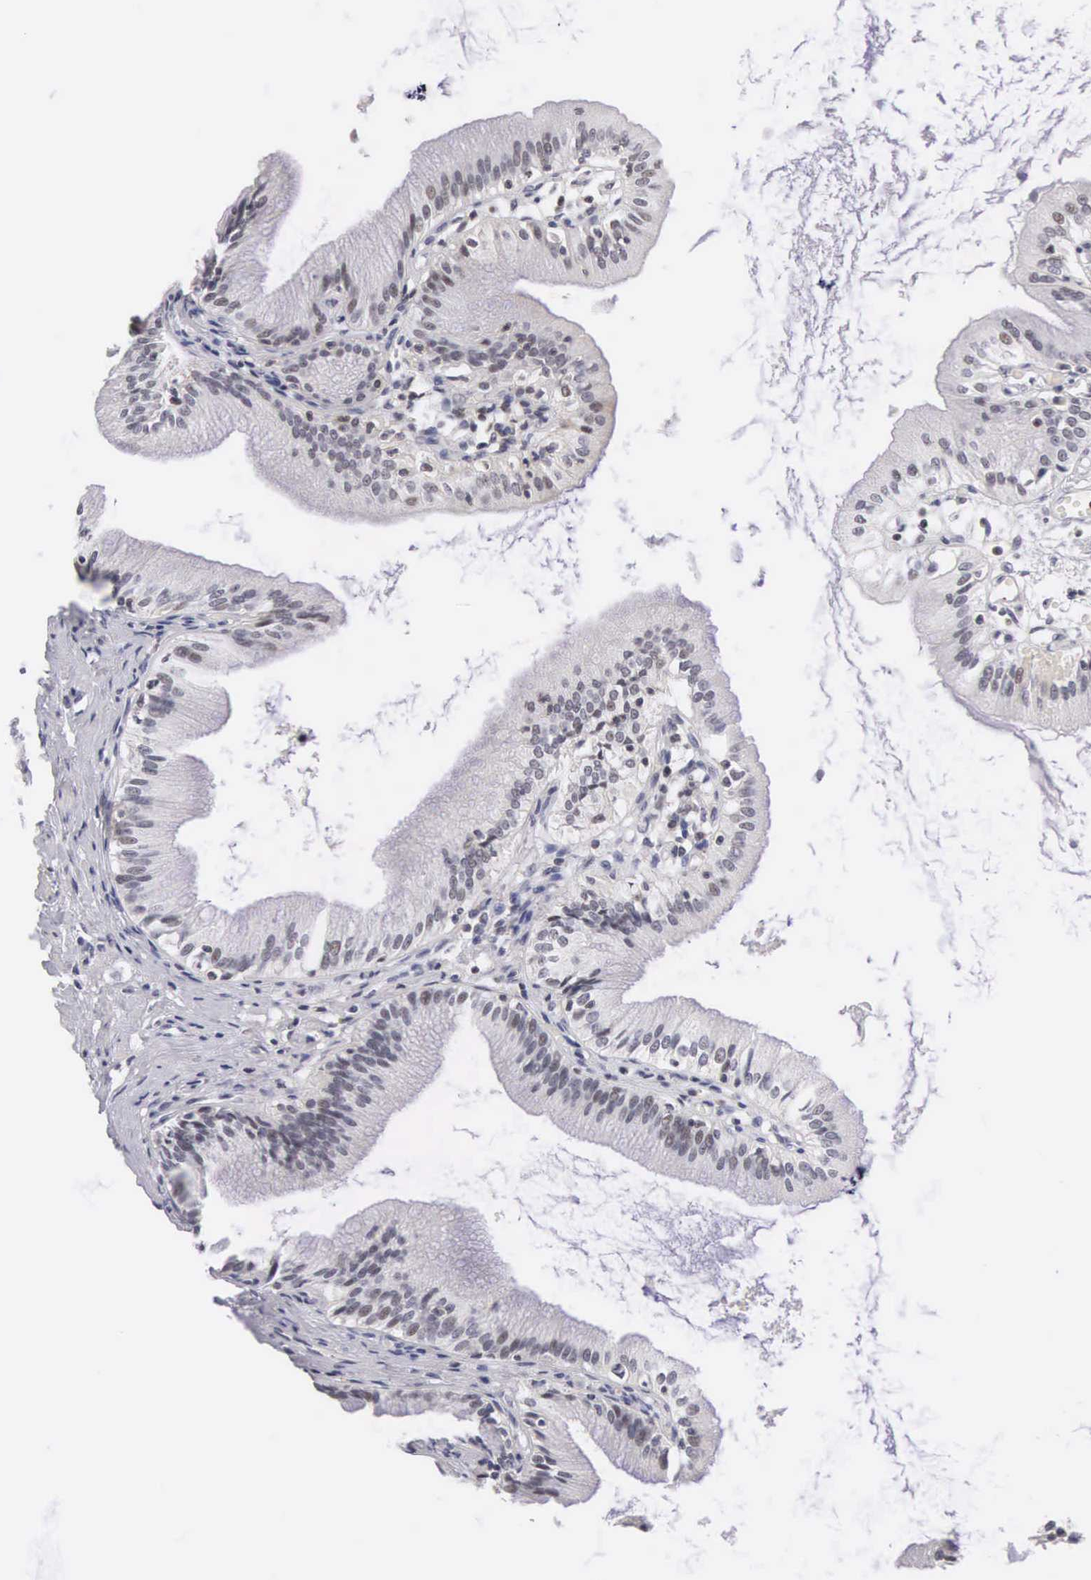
{"staining": {"intensity": "weak", "quantity": "<25%", "location": "nuclear"}, "tissue": "gallbladder", "cell_type": "Glandular cells", "image_type": "normal", "snomed": [{"axis": "morphology", "description": "Normal tissue, NOS"}, {"axis": "topography", "description": "Gallbladder"}], "caption": "Immunohistochemistry (IHC) of normal gallbladder demonstrates no expression in glandular cells. The staining is performed using DAB (3,3'-diaminobenzidine) brown chromogen with nuclei counter-stained in using hematoxylin.", "gene": "FAM47A", "patient": {"sex": "male", "age": 58}}